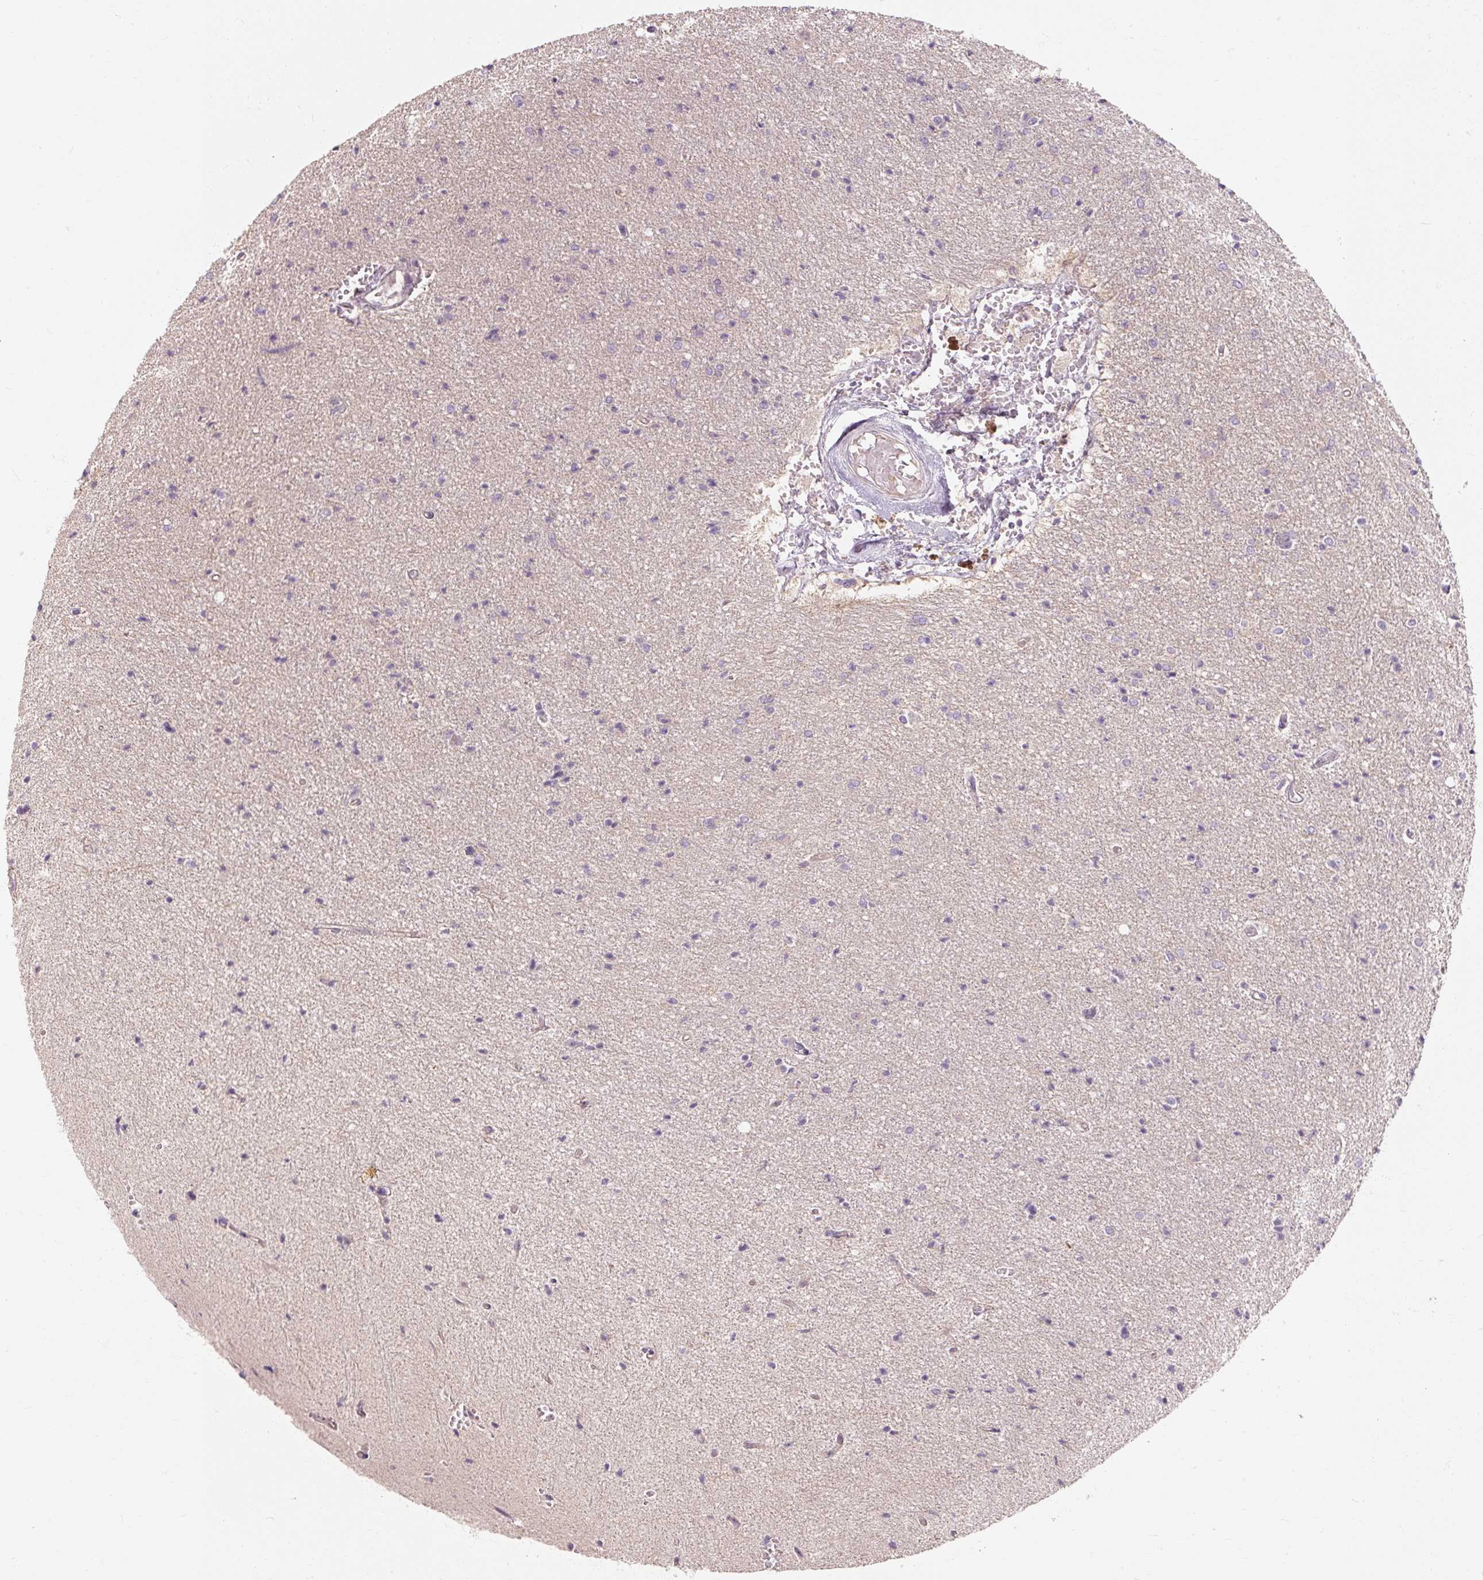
{"staining": {"intensity": "negative", "quantity": "none", "location": "none"}, "tissue": "glioma", "cell_type": "Tumor cells", "image_type": "cancer", "snomed": [{"axis": "morphology", "description": "Glioma, malignant, Low grade"}, {"axis": "topography", "description": "Brain"}], "caption": "Tumor cells are negative for protein expression in human malignant low-grade glioma.", "gene": "RB1CC1", "patient": {"sex": "male", "age": 26}}